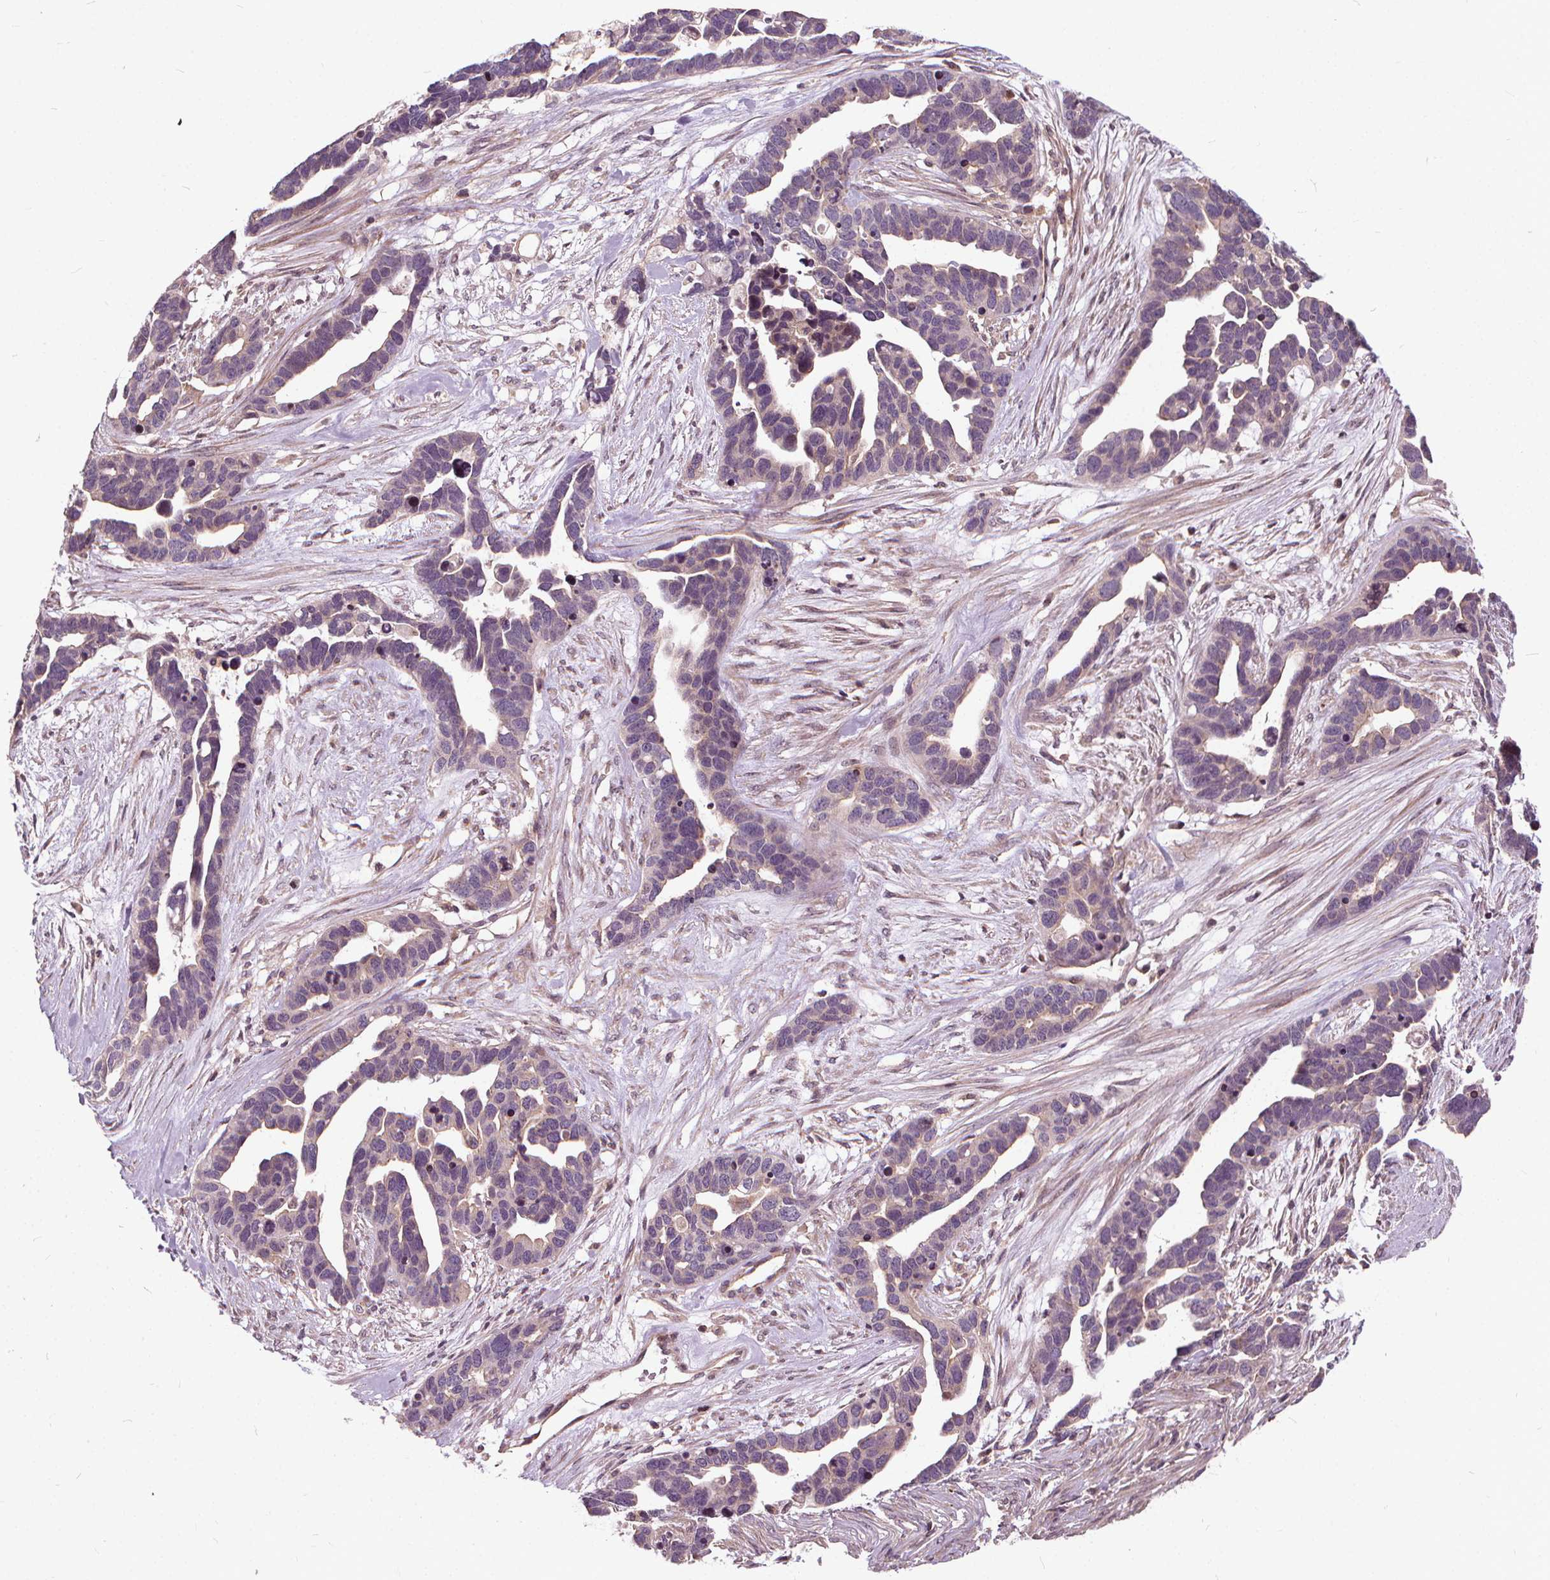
{"staining": {"intensity": "negative", "quantity": "none", "location": "none"}, "tissue": "ovarian cancer", "cell_type": "Tumor cells", "image_type": "cancer", "snomed": [{"axis": "morphology", "description": "Cystadenocarcinoma, serous, NOS"}, {"axis": "topography", "description": "Ovary"}], "caption": "This is an IHC micrograph of ovarian cancer (serous cystadenocarcinoma). There is no positivity in tumor cells.", "gene": "INPP5E", "patient": {"sex": "female", "age": 54}}